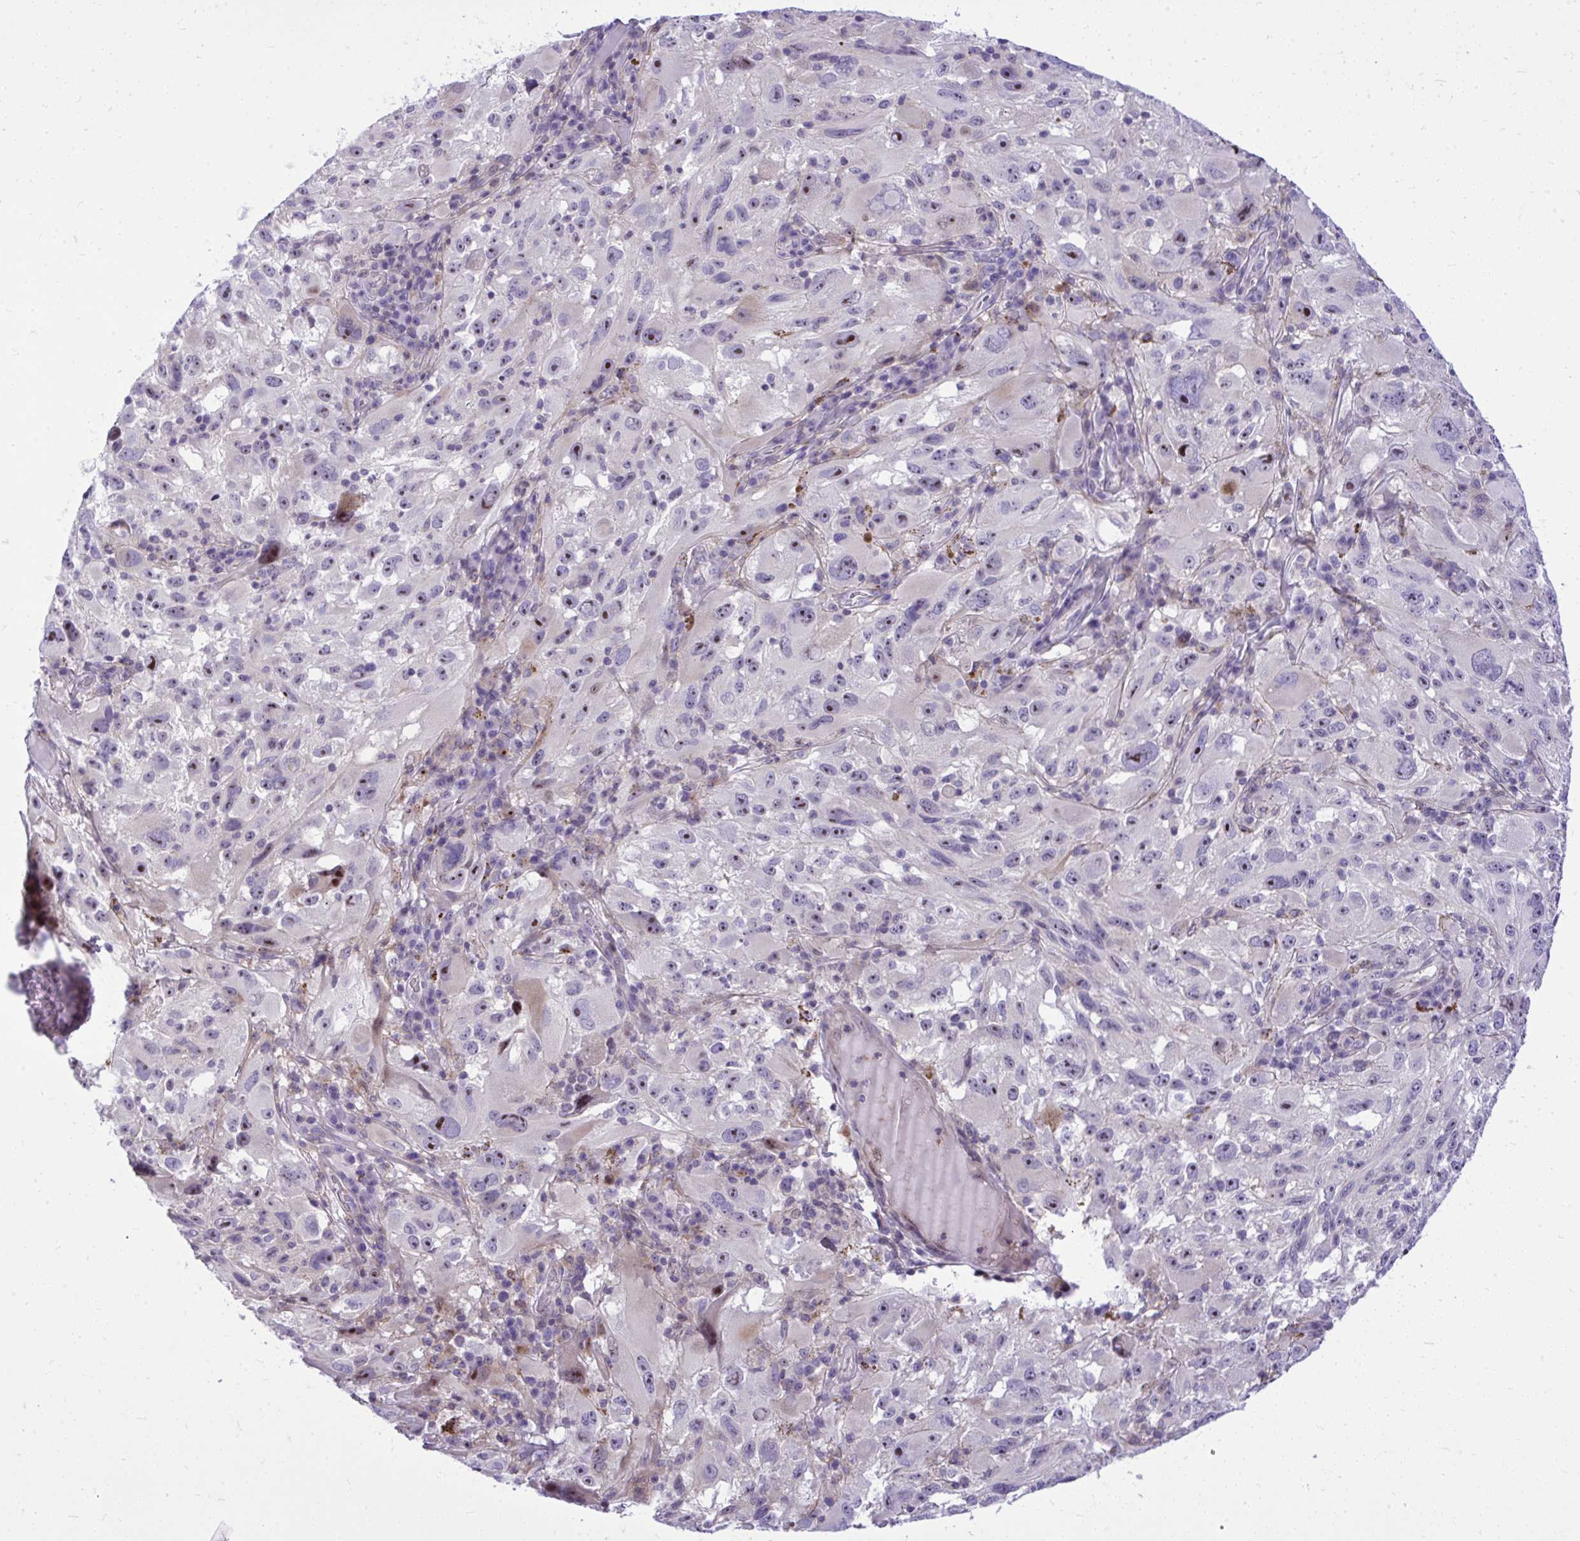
{"staining": {"intensity": "moderate", "quantity": "<25%", "location": "nuclear"}, "tissue": "melanoma", "cell_type": "Tumor cells", "image_type": "cancer", "snomed": [{"axis": "morphology", "description": "Malignant melanoma, NOS"}, {"axis": "topography", "description": "Skin"}], "caption": "Malignant melanoma stained with a brown dye displays moderate nuclear positive staining in approximately <25% of tumor cells.", "gene": "GRK4", "patient": {"sex": "female", "age": 71}}